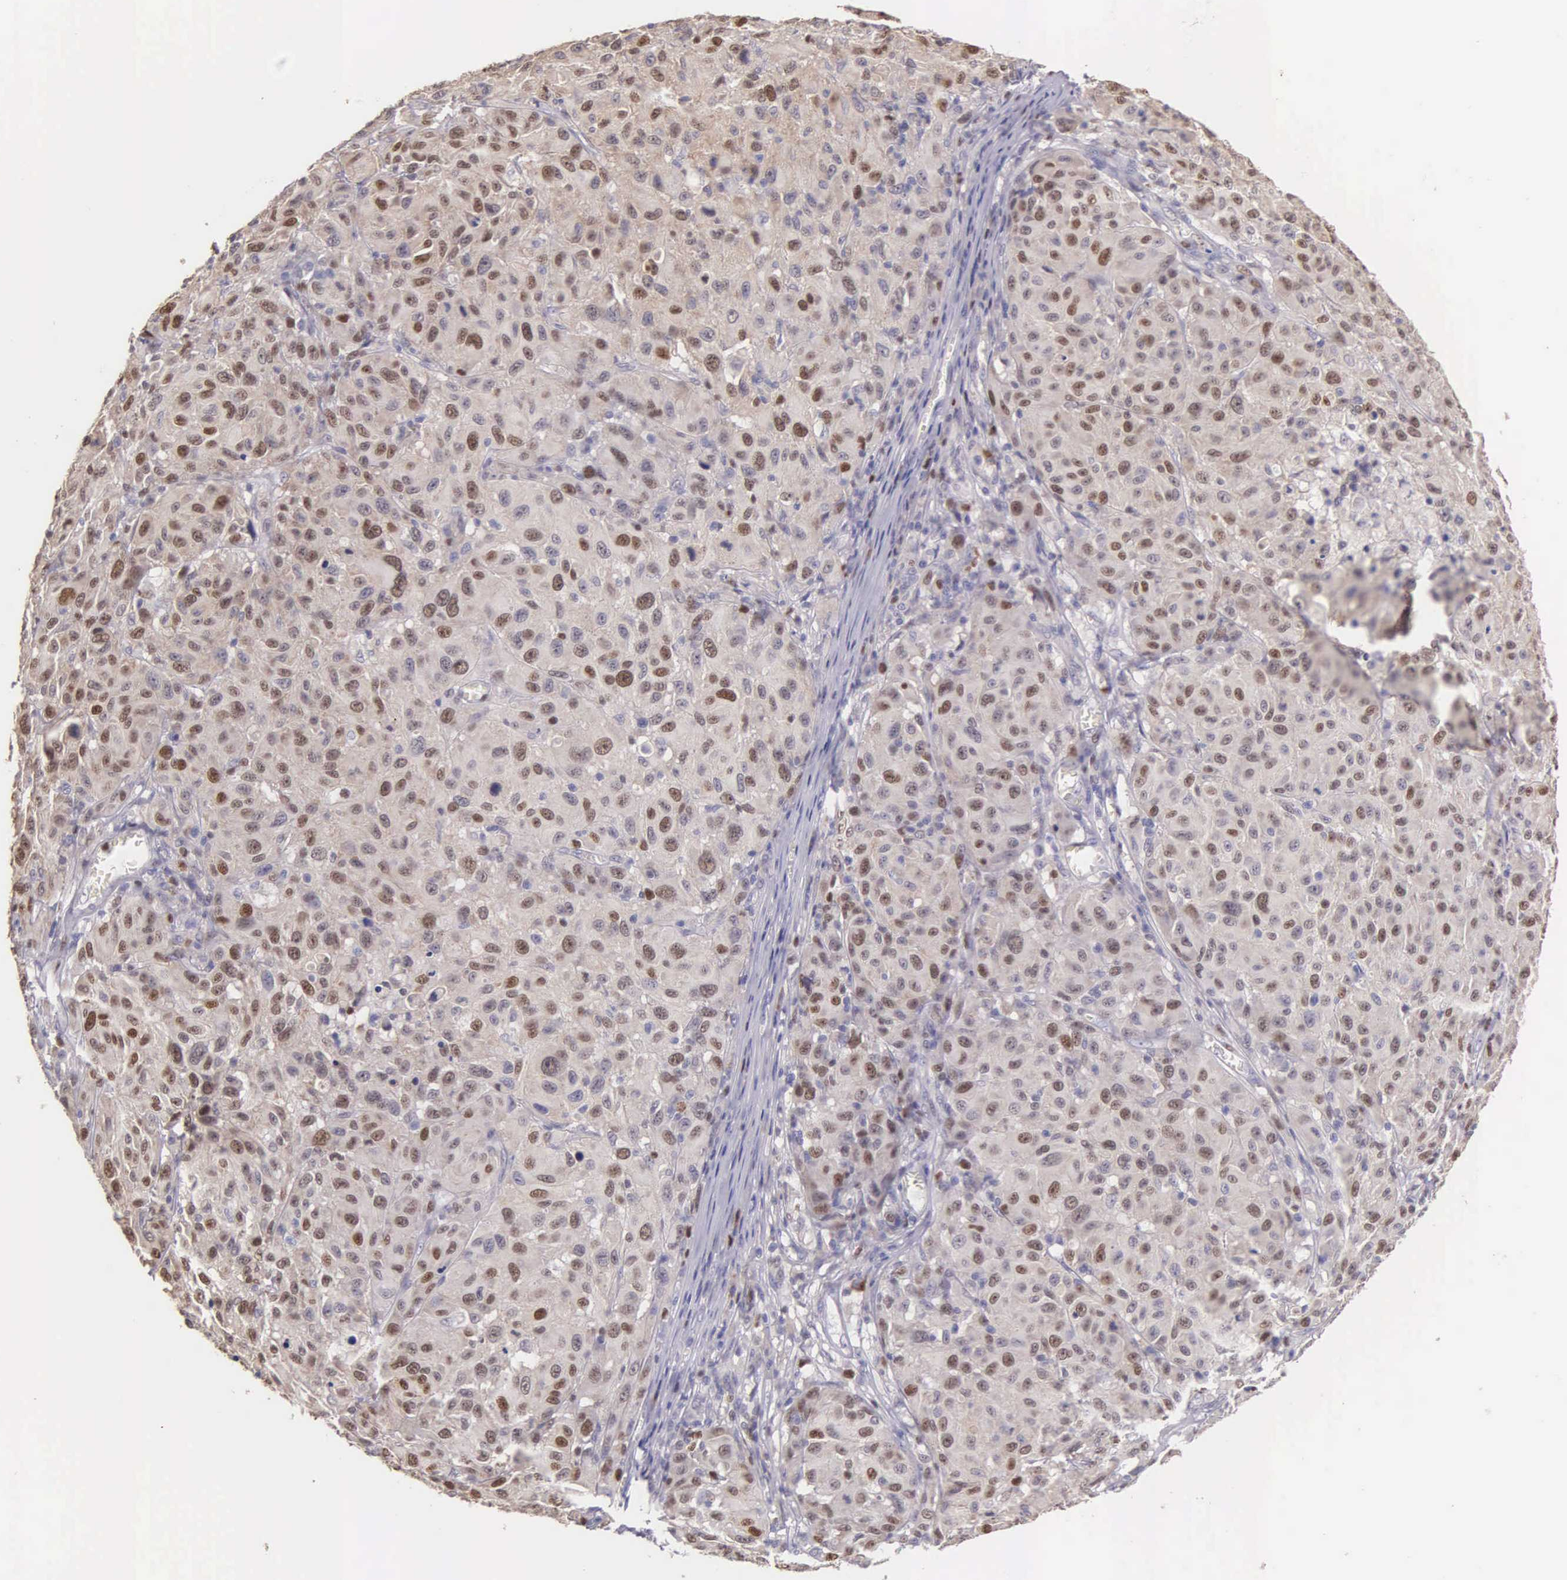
{"staining": {"intensity": "moderate", "quantity": "25%-75%", "location": "nuclear"}, "tissue": "melanoma", "cell_type": "Tumor cells", "image_type": "cancer", "snomed": [{"axis": "morphology", "description": "Malignant melanoma, NOS"}, {"axis": "topography", "description": "Skin"}], "caption": "DAB immunohistochemical staining of human malignant melanoma reveals moderate nuclear protein expression in approximately 25%-75% of tumor cells.", "gene": "MCM5", "patient": {"sex": "female", "age": 77}}